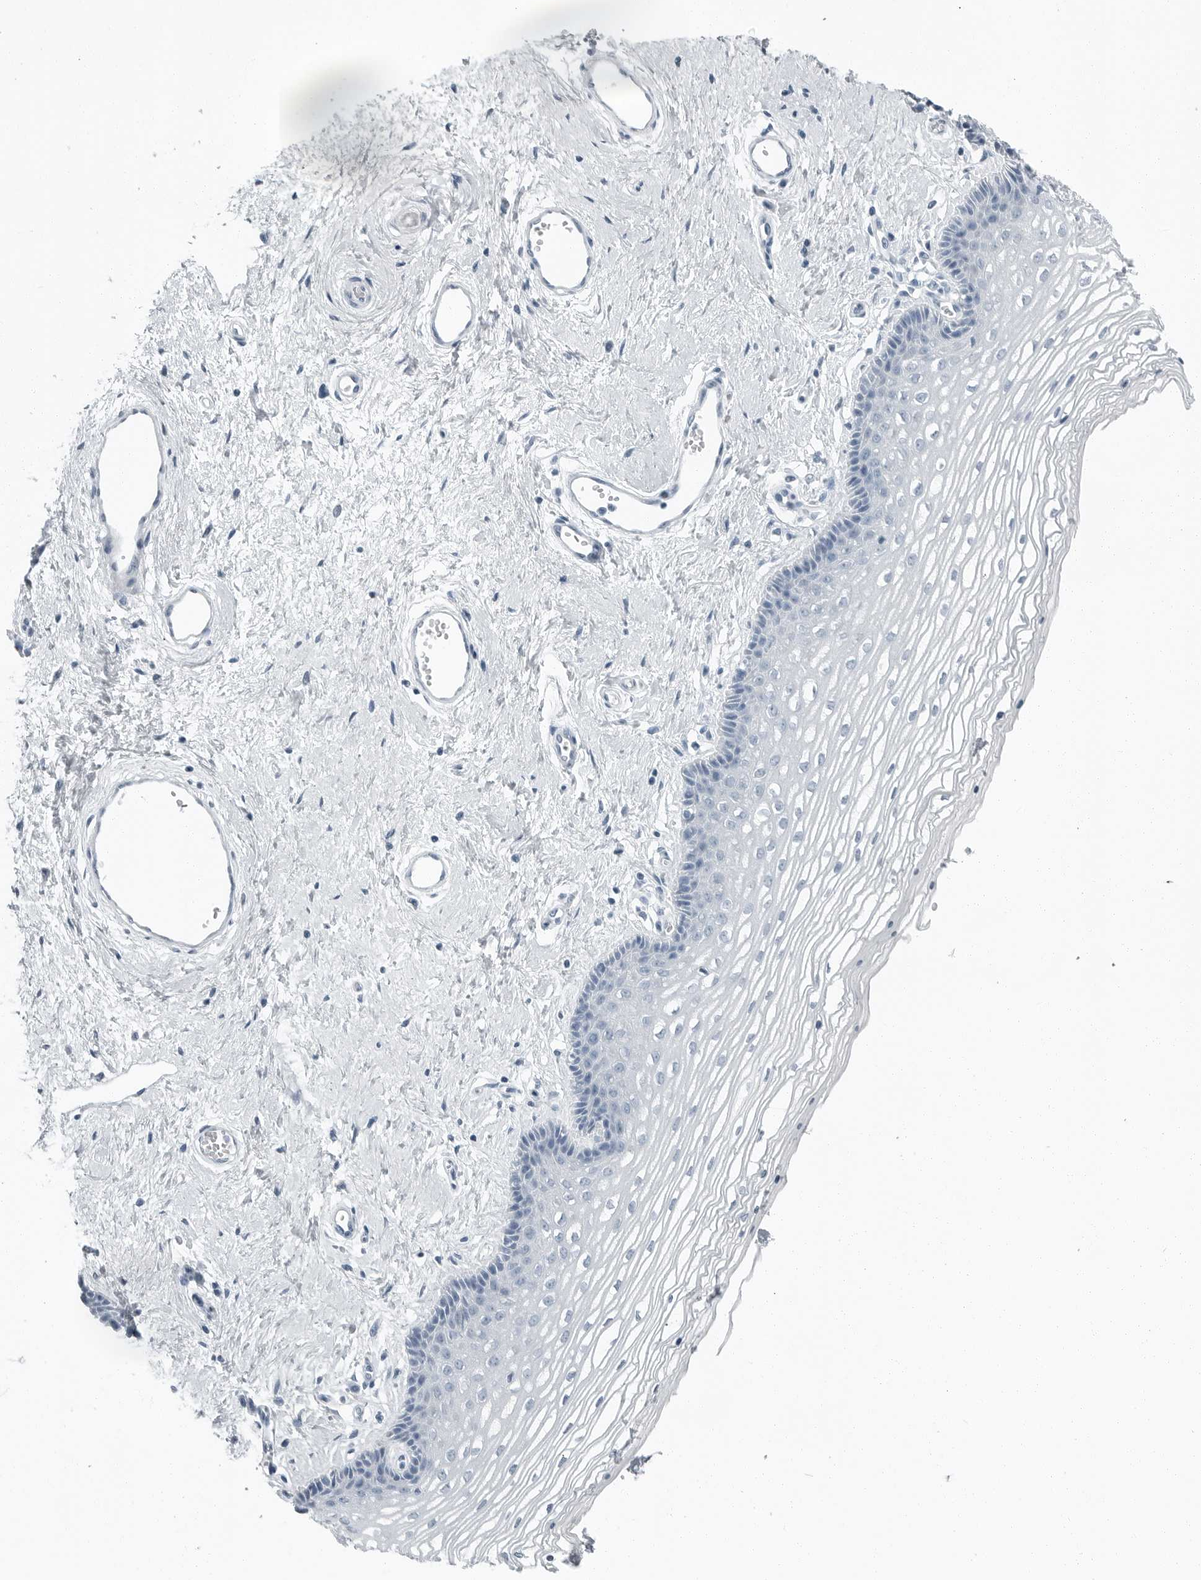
{"staining": {"intensity": "negative", "quantity": "none", "location": "none"}, "tissue": "vagina", "cell_type": "Squamous epithelial cells", "image_type": "normal", "snomed": [{"axis": "morphology", "description": "Normal tissue, NOS"}, {"axis": "topography", "description": "Vagina"}], "caption": "The histopathology image shows no significant positivity in squamous epithelial cells of vagina.", "gene": "ZPBP2", "patient": {"sex": "female", "age": 46}}